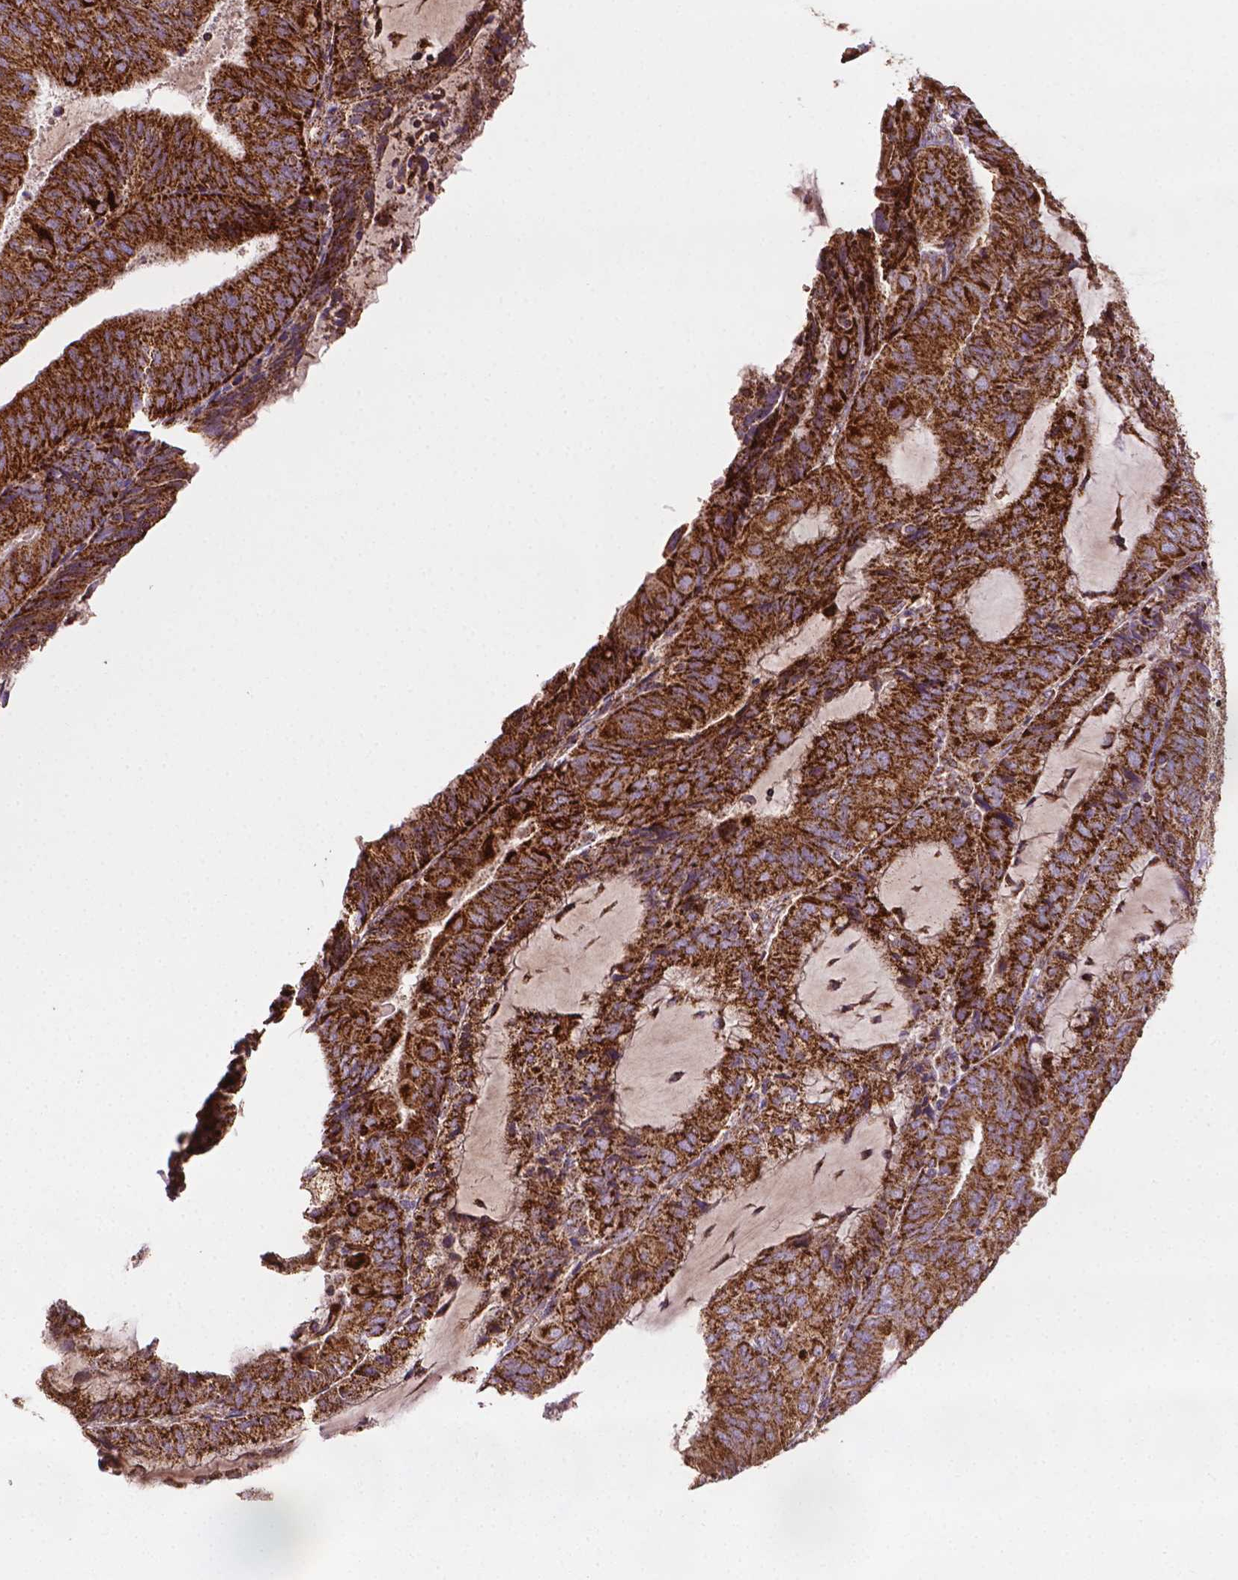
{"staining": {"intensity": "strong", "quantity": ">75%", "location": "cytoplasmic/membranous"}, "tissue": "endometrial cancer", "cell_type": "Tumor cells", "image_type": "cancer", "snomed": [{"axis": "morphology", "description": "Adenocarcinoma, NOS"}, {"axis": "topography", "description": "Endometrium"}], "caption": "Immunohistochemistry (IHC) micrograph of endometrial cancer (adenocarcinoma) stained for a protein (brown), which displays high levels of strong cytoplasmic/membranous positivity in about >75% of tumor cells.", "gene": "ILVBL", "patient": {"sex": "female", "age": 81}}